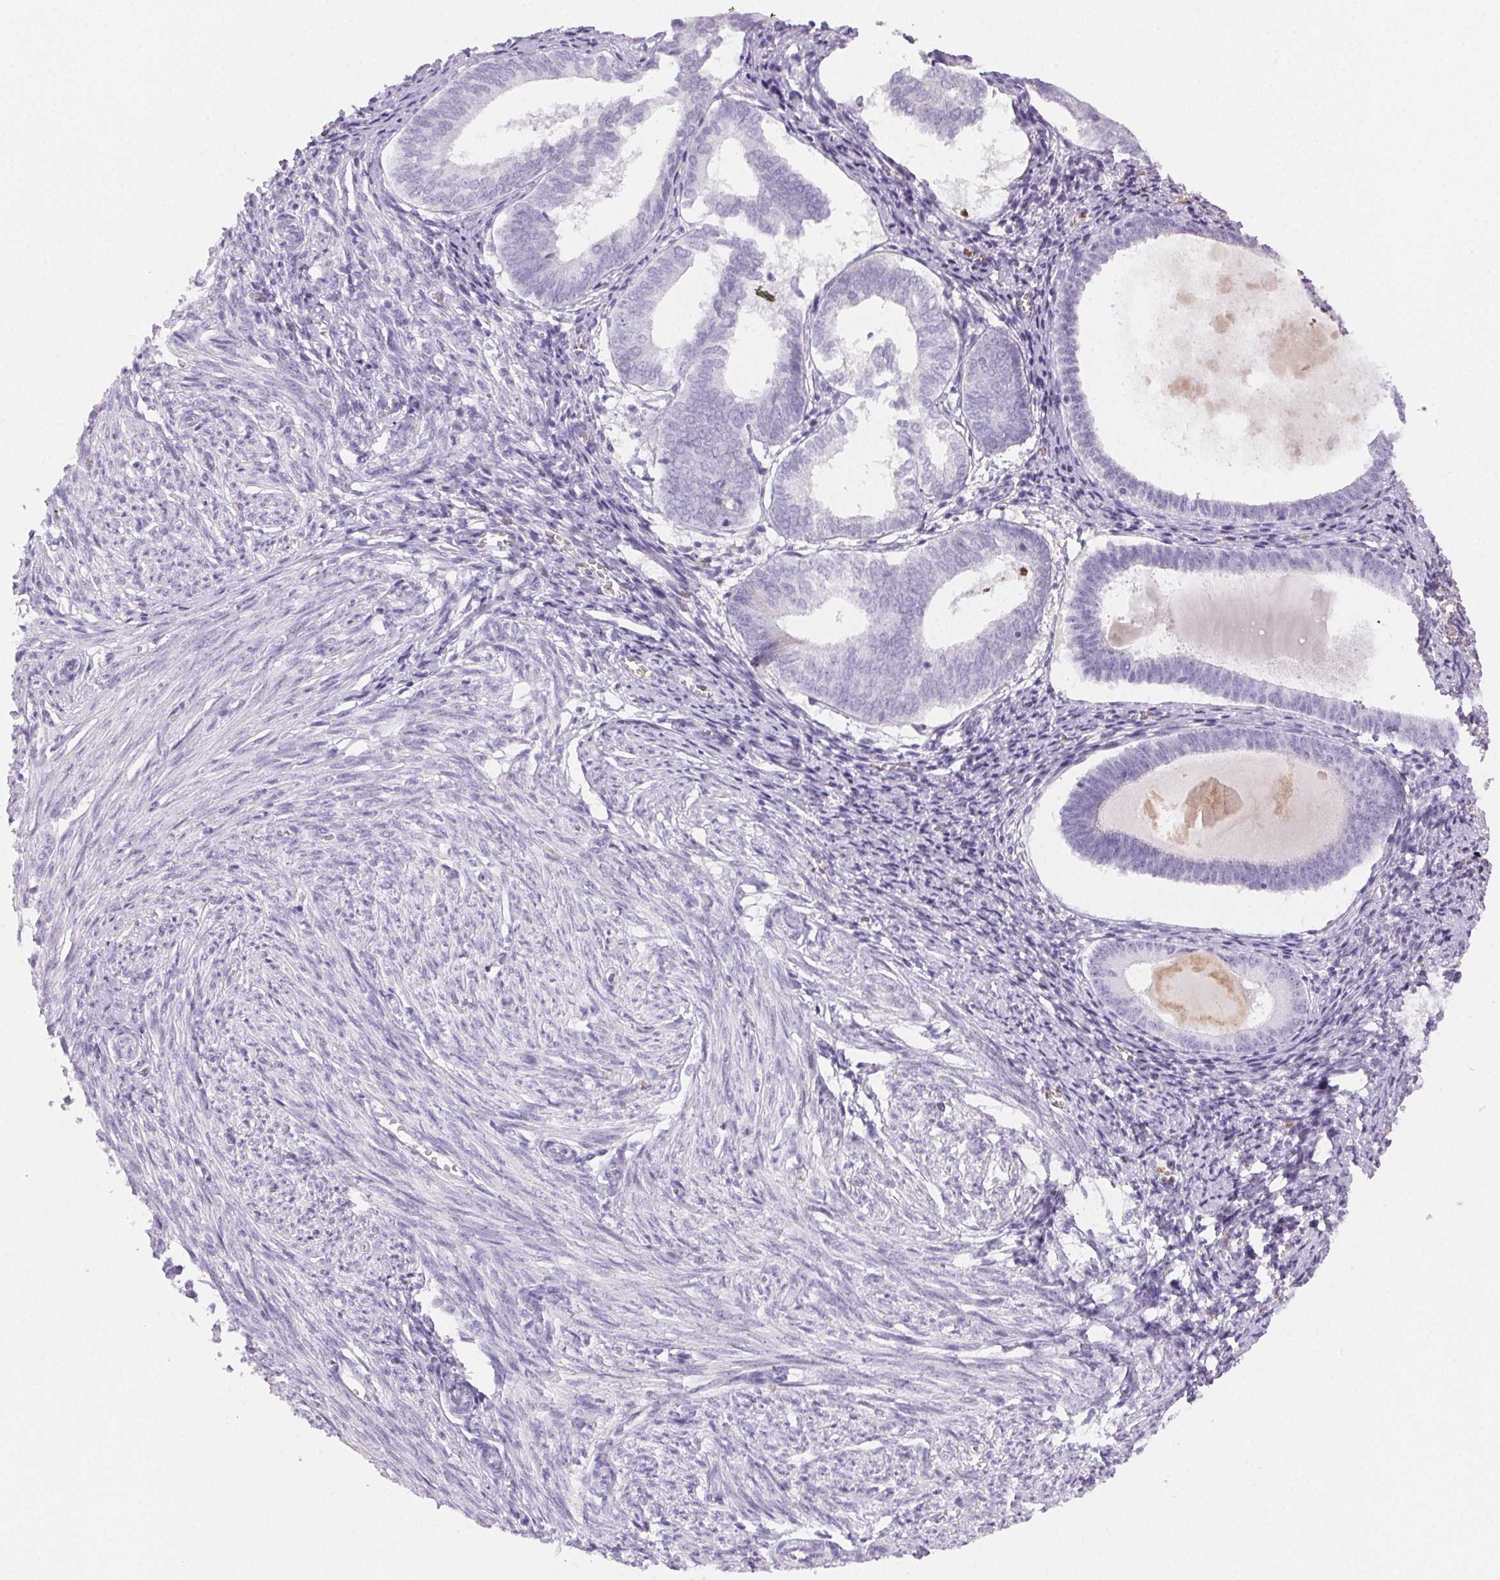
{"staining": {"intensity": "negative", "quantity": "none", "location": "none"}, "tissue": "endometrium", "cell_type": "Cells in endometrial stroma", "image_type": "normal", "snomed": [{"axis": "morphology", "description": "Normal tissue, NOS"}, {"axis": "topography", "description": "Endometrium"}], "caption": "An immunohistochemistry (IHC) photomicrograph of normal endometrium is shown. There is no staining in cells in endometrial stroma of endometrium. (Stains: DAB immunohistochemistry (IHC) with hematoxylin counter stain, Microscopy: brightfield microscopy at high magnification).", "gene": "PADI4", "patient": {"sex": "female", "age": 50}}